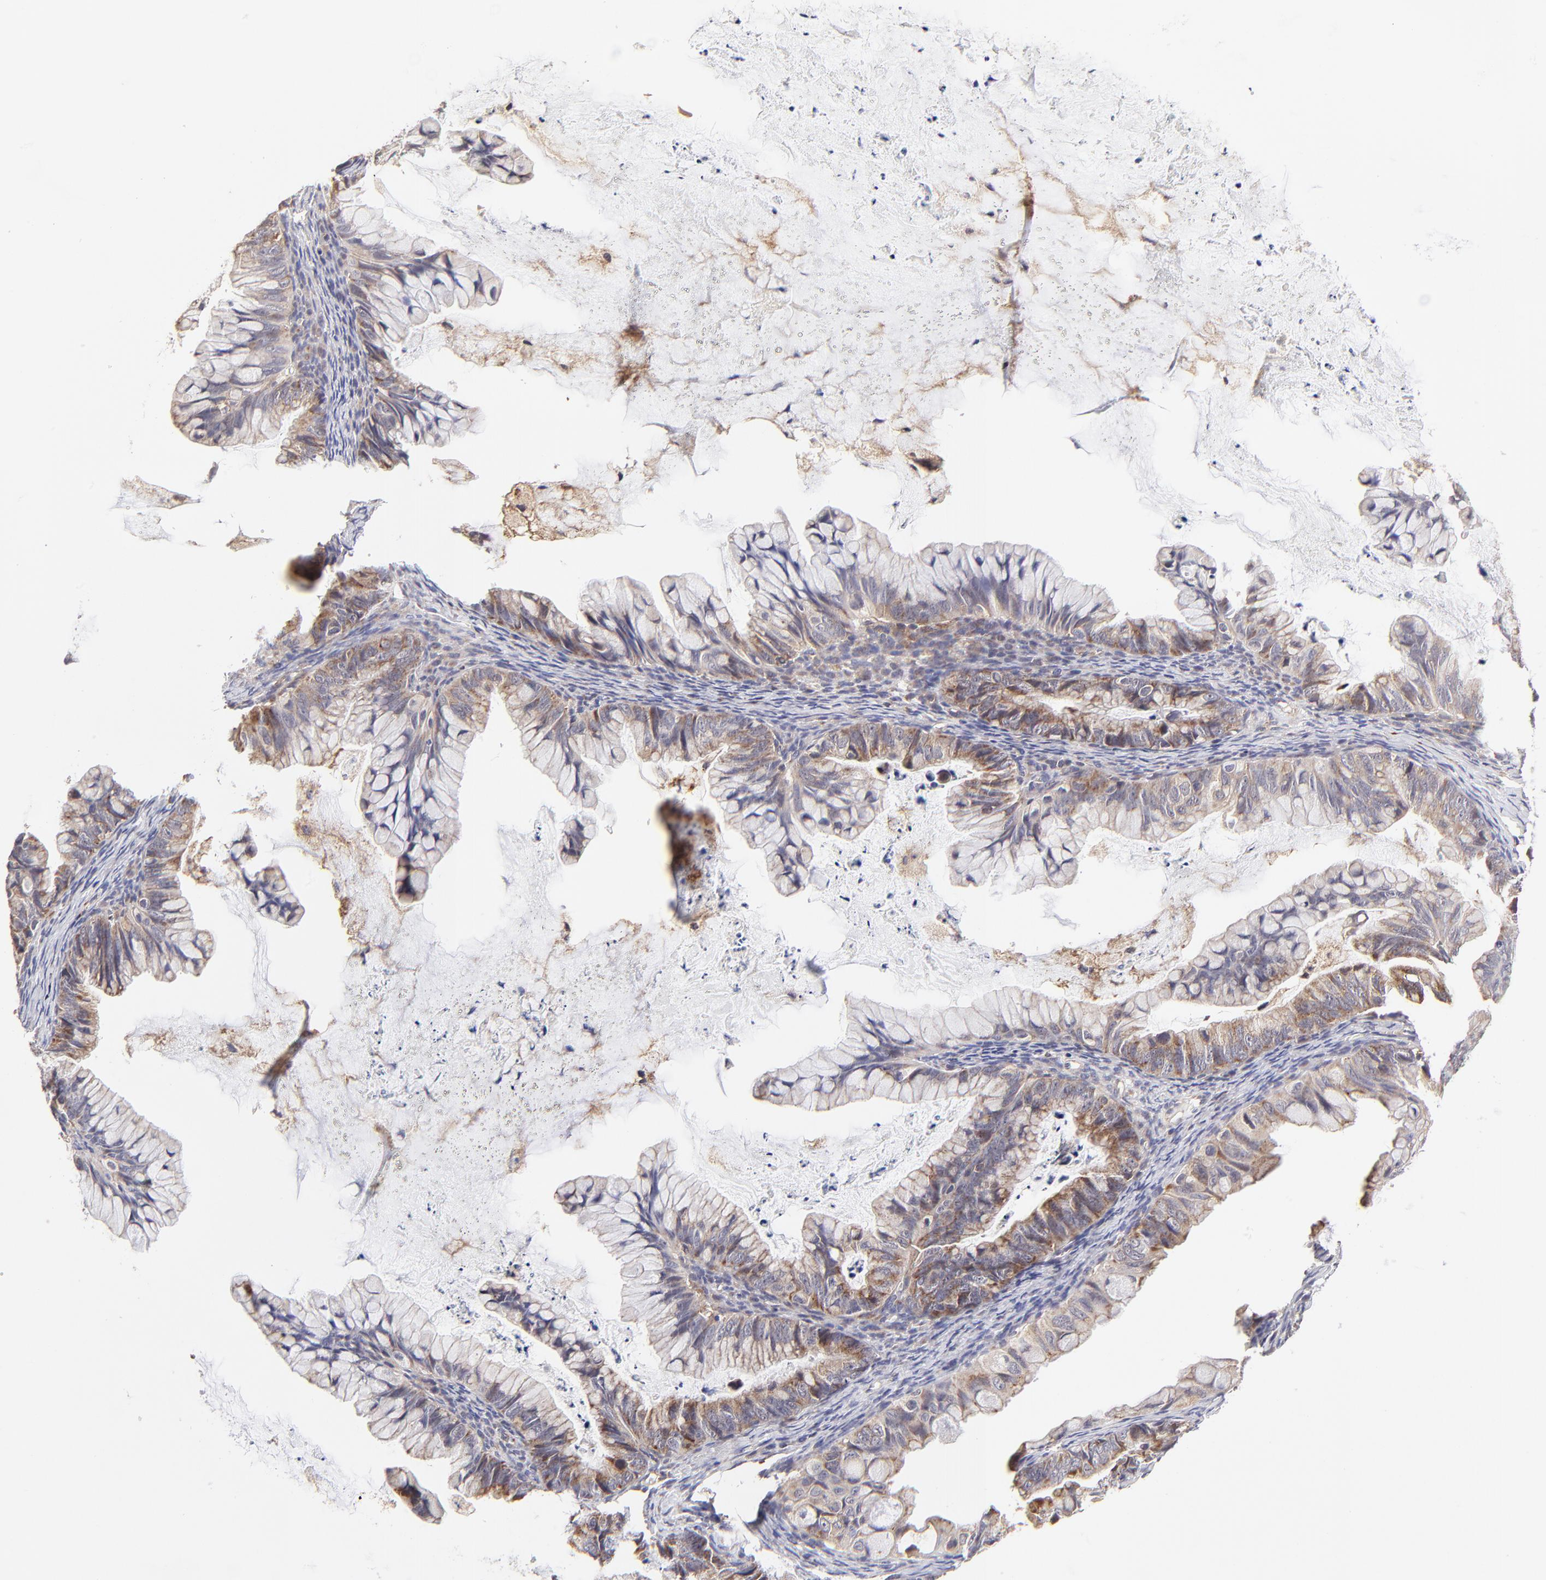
{"staining": {"intensity": "weak", "quantity": ">75%", "location": "cytoplasmic/membranous"}, "tissue": "ovarian cancer", "cell_type": "Tumor cells", "image_type": "cancer", "snomed": [{"axis": "morphology", "description": "Cystadenocarcinoma, mucinous, NOS"}, {"axis": "topography", "description": "Ovary"}], "caption": "High-magnification brightfield microscopy of ovarian cancer (mucinous cystadenocarcinoma) stained with DAB (brown) and counterstained with hematoxylin (blue). tumor cells exhibit weak cytoplasmic/membranous staining is present in approximately>75% of cells.", "gene": "MAP2K7", "patient": {"sex": "female", "age": 36}}